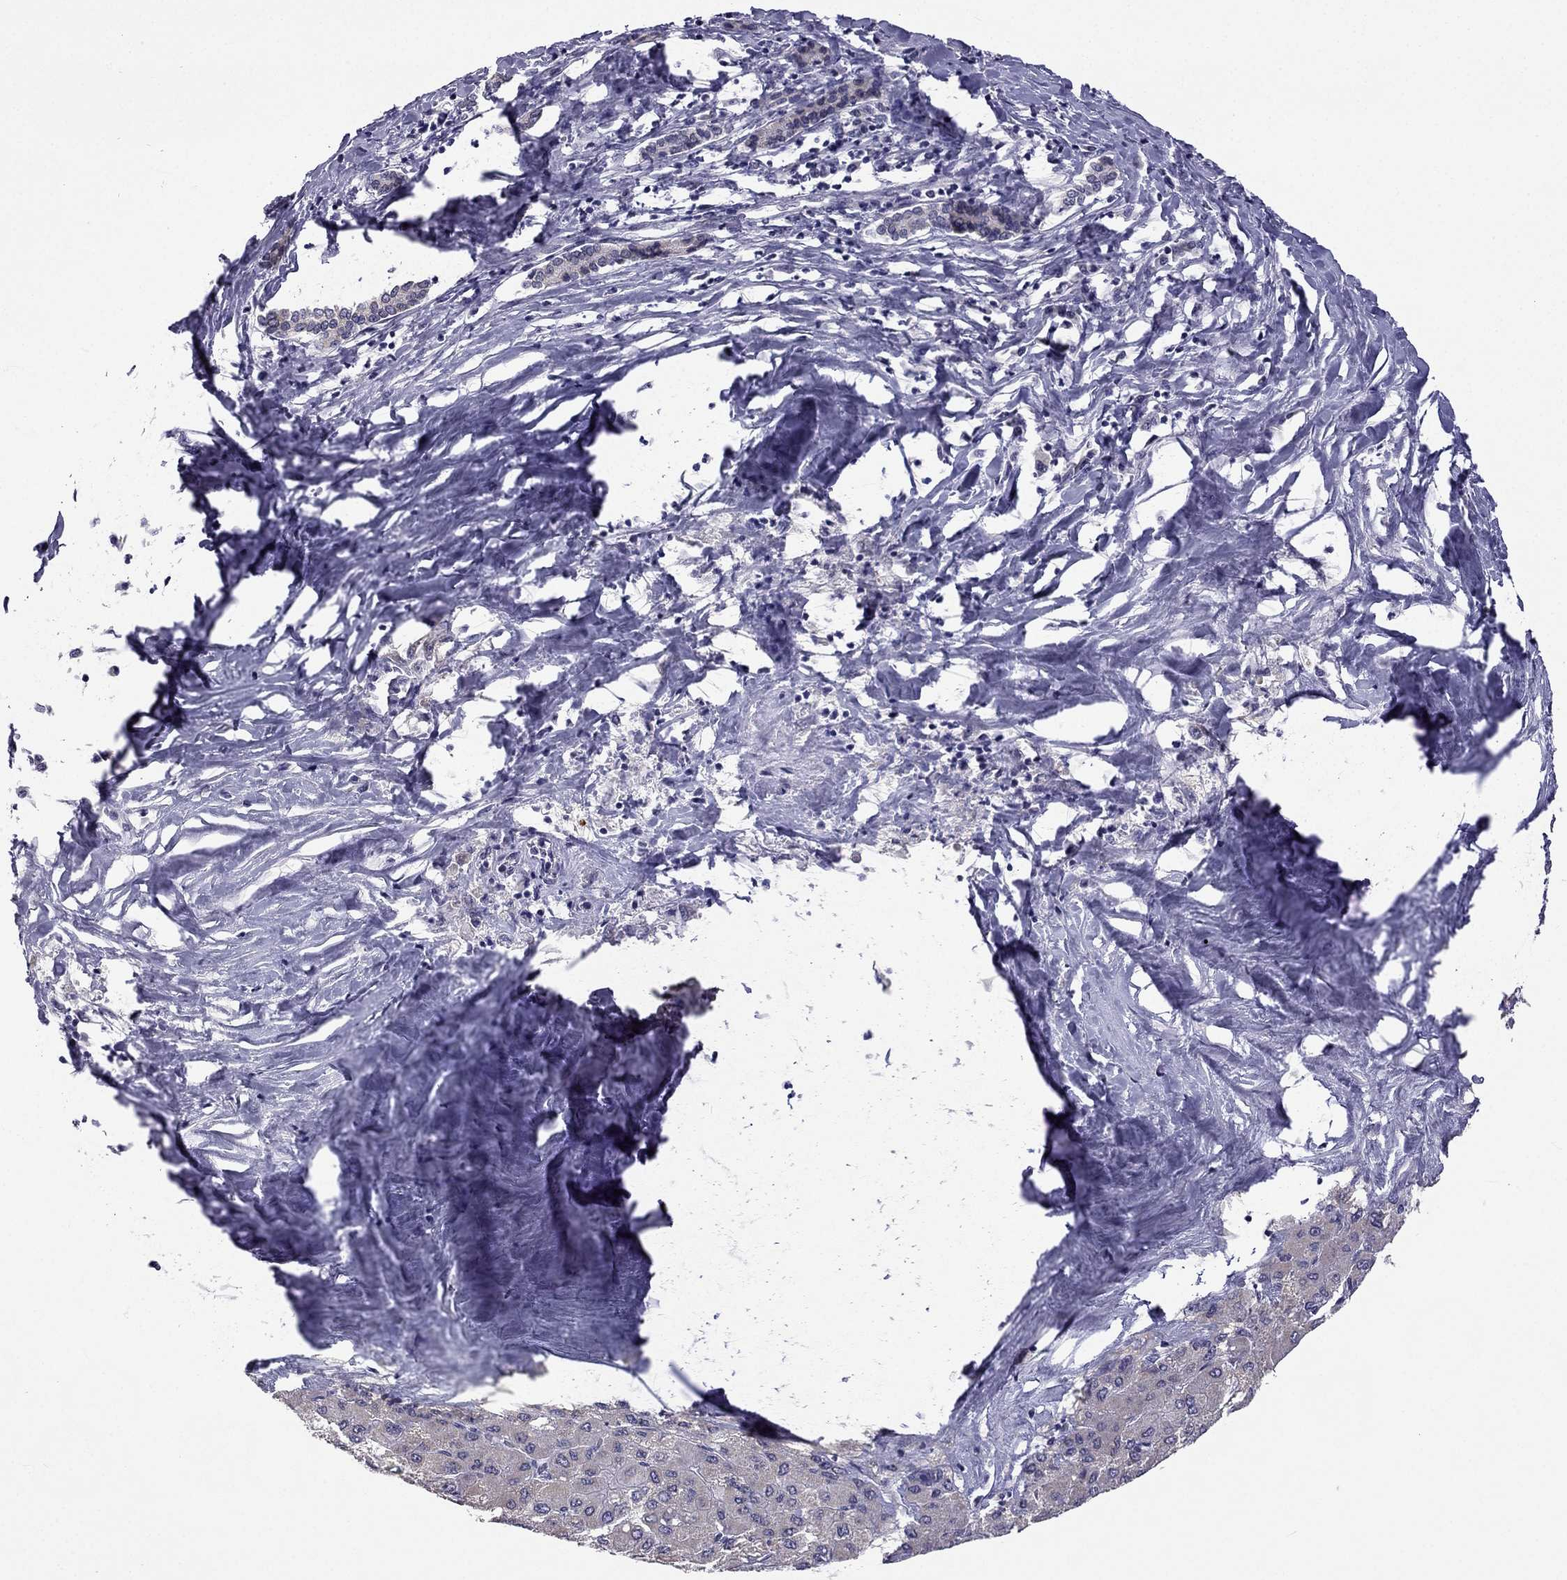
{"staining": {"intensity": "negative", "quantity": "none", "location": "none"}, "tissue": "liver cancer", "cell_type": "Tumor cells", "image_type": "cancer", "snomed": [{"axis": "morphology", "description": "Carcinoma, Hepatocellular, NOS"}, {"axis": "topography", "description": "Liver"}], "caption": "Immunohistochemical staining of human liver hepatocellular carcinoma displays no significant expression in tumor cells.", "gene": "C5orf49", "patient": {"sex": "male", "age": 40}}